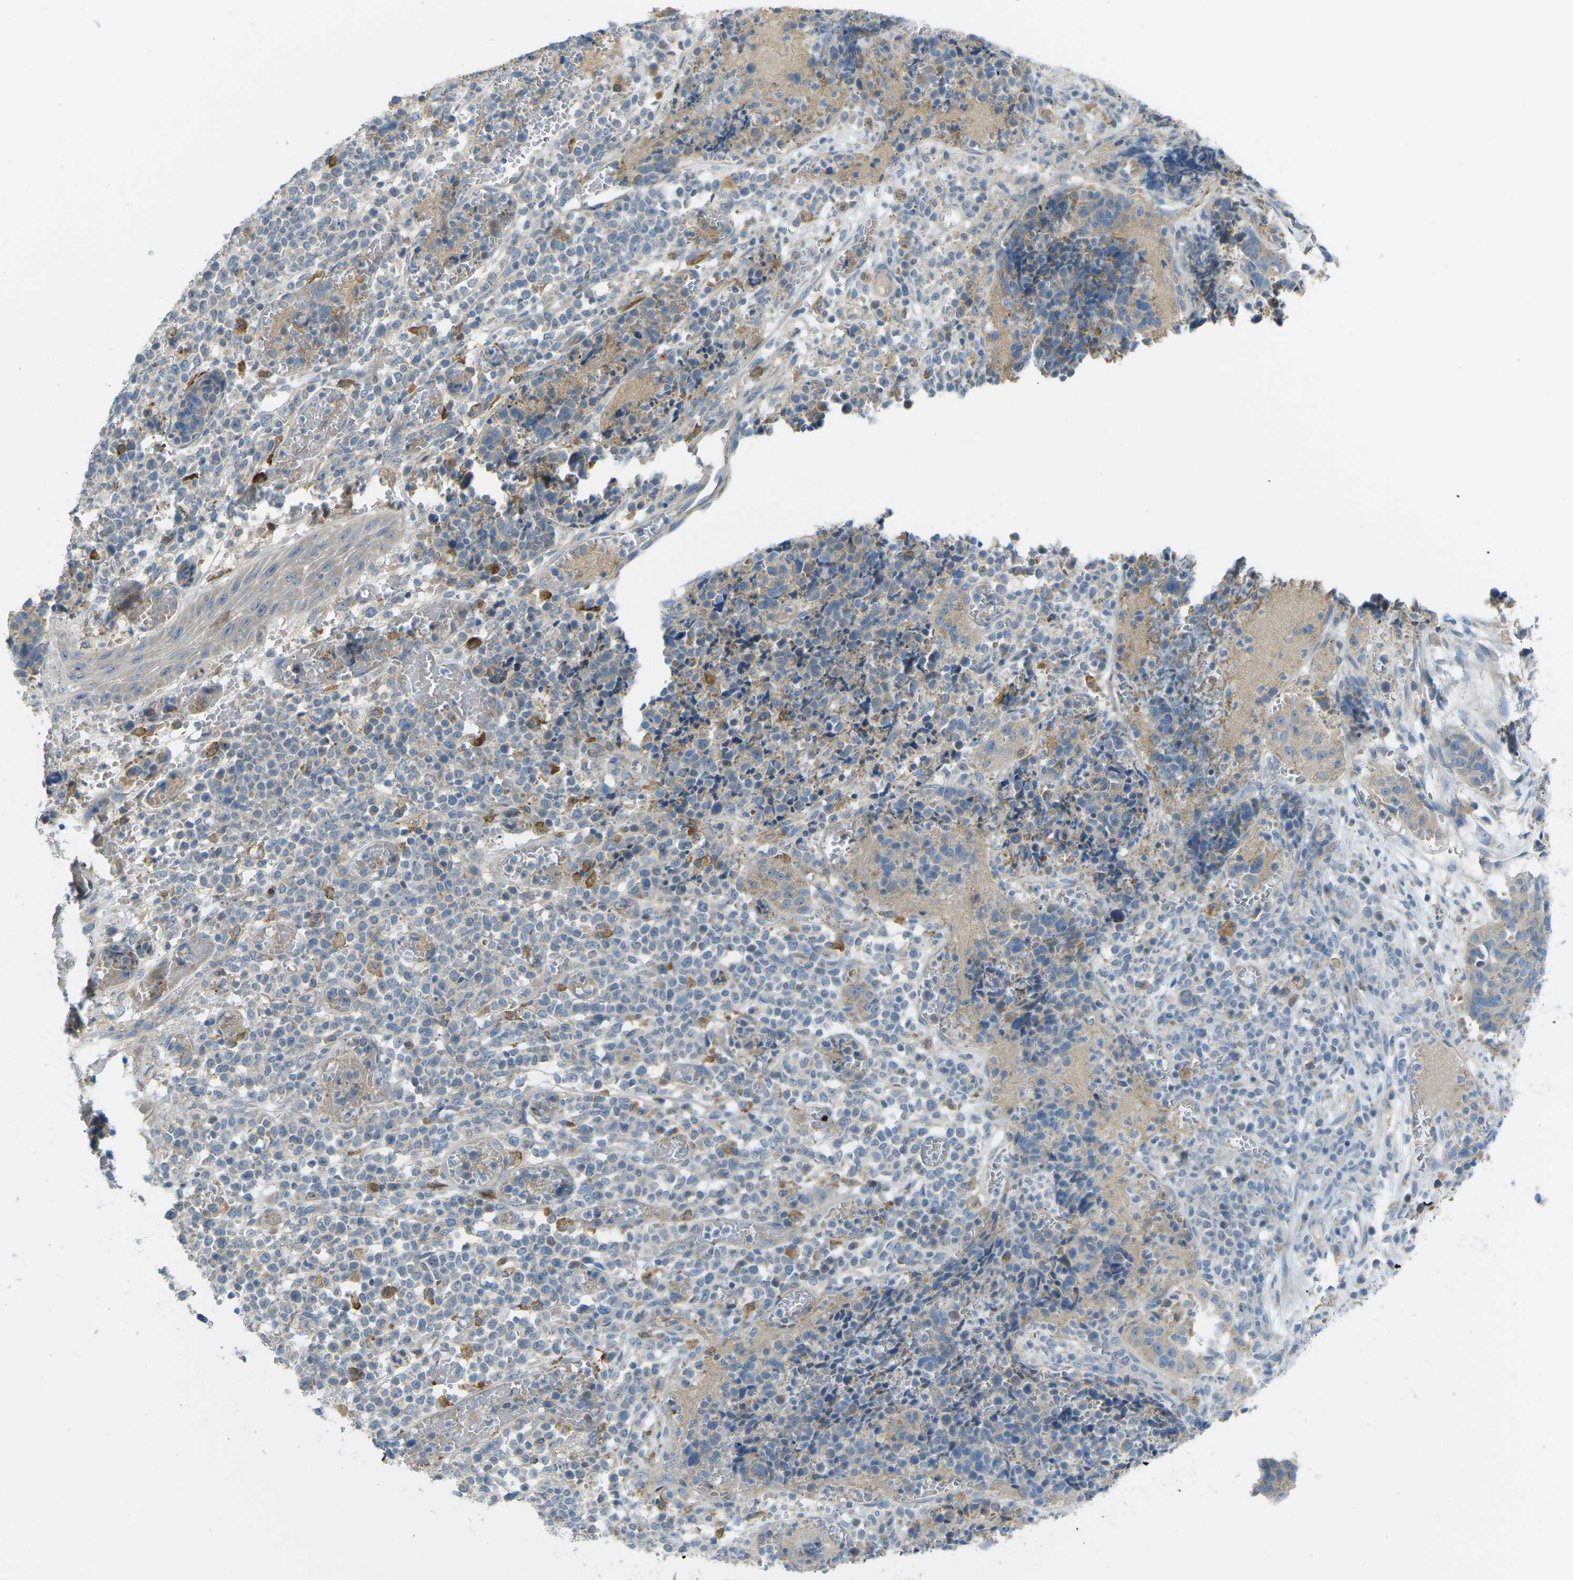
{"staining": {"intensity": "moderate", "quantity": "<25%", "location": "cytoplasmic/membranous"}, "tissue": "cervical cancer", "cell_type": "Tumor cells", "image_type": "cancer", "snomed": [{"axis": "morphology", "description": "Squamous cell carcinoma, NOS"}, {"axis": "topography", "description": "Cervix"}], "caption": "Cervical cancer (squamous cell carcinoma) tissue reveals moderate cytoplasmic/membranous staining in about <25% of tumor cells", "gene": "MYLK4", "patient": {"sex": "female", "age": 35}}